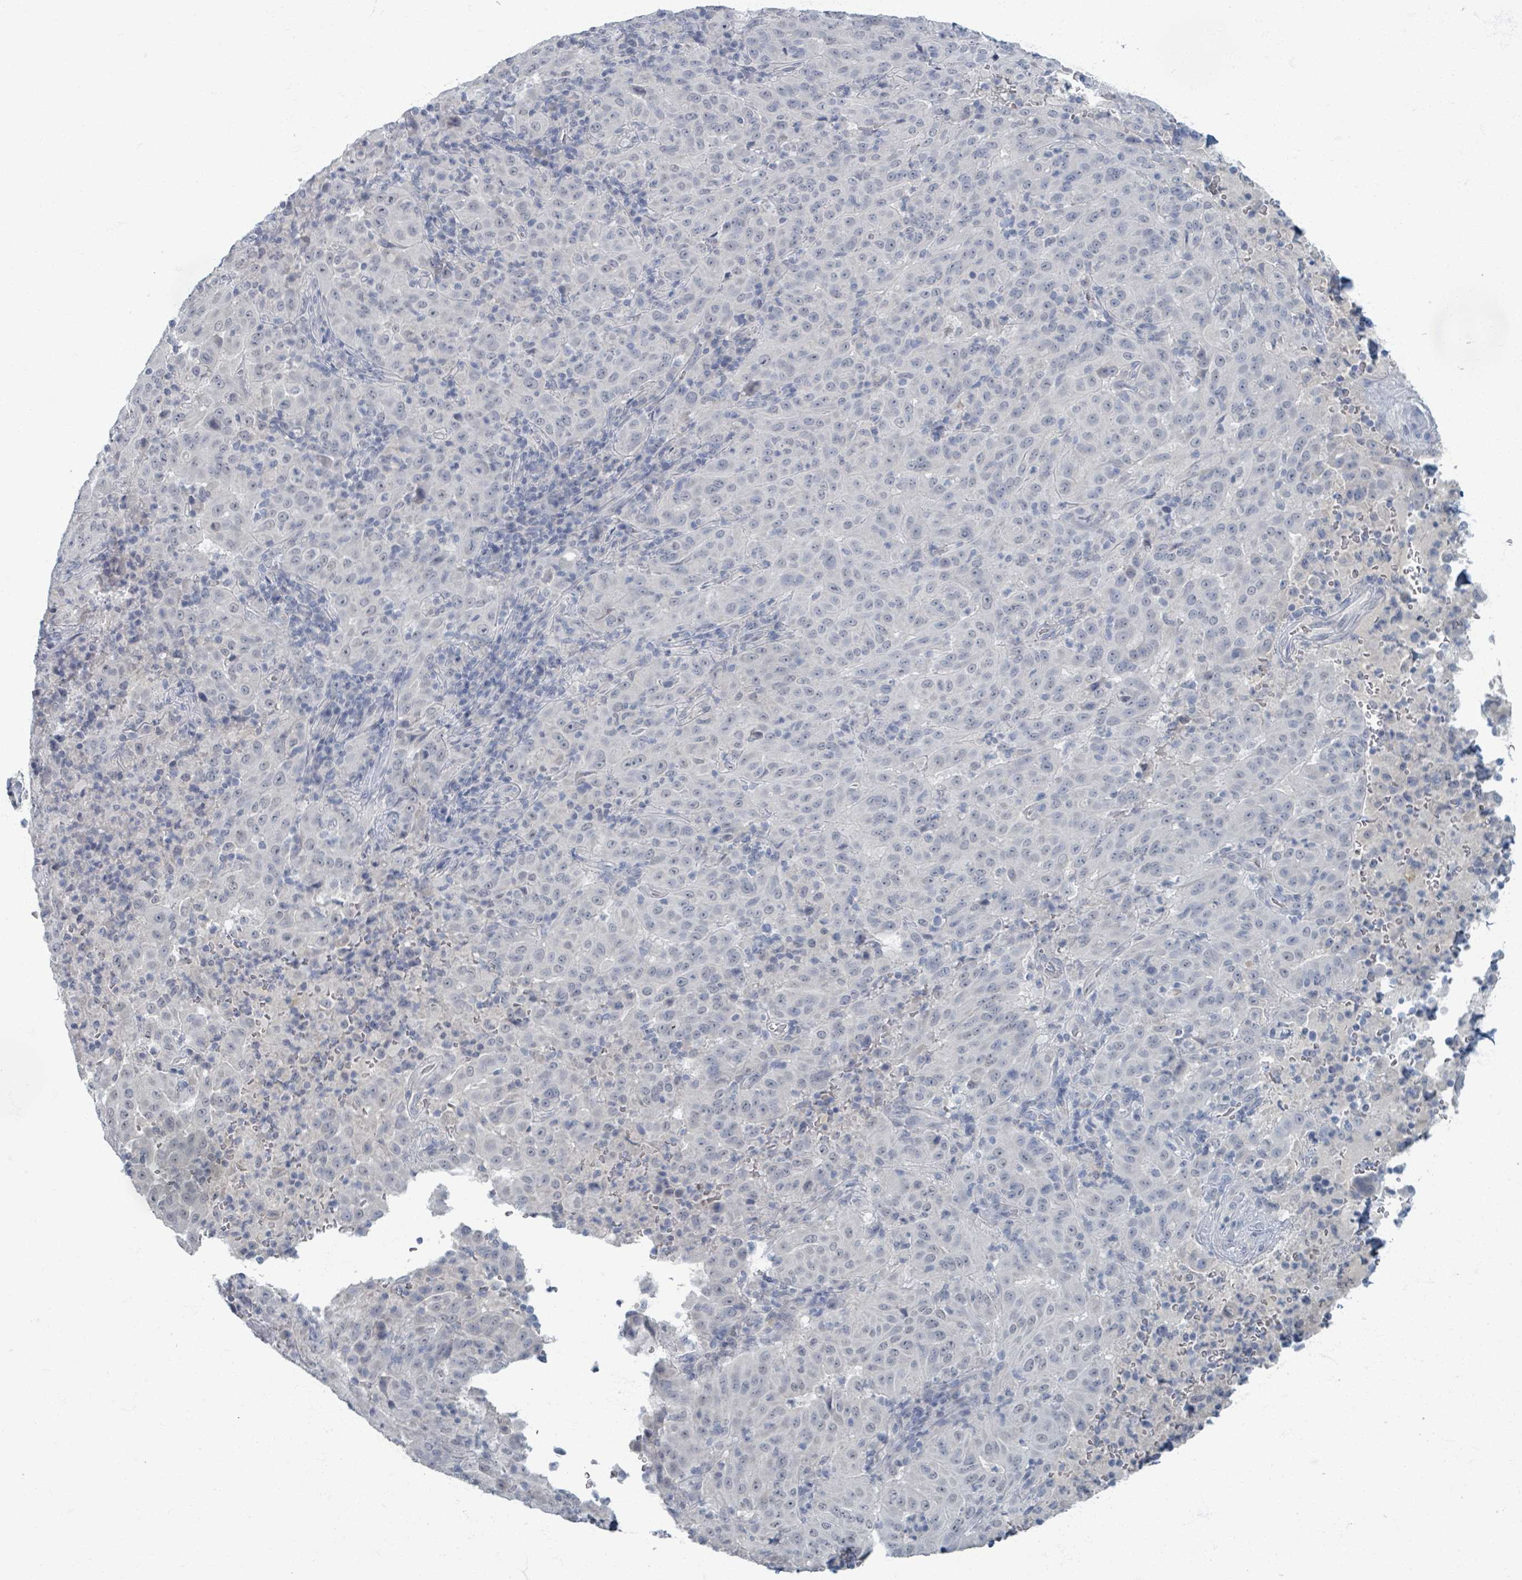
{"staining": {"intensity": "negative", "quantity": "none", "location": "none"}, "tissue": "pancreatic cancer", "cell_type": "Tumor cells", "image_type": "cancer", "snomed": [{"axis": "morphology", "description": "Adenocarcinoma, NOS"}, {"axis": "topography", "description": "Pancreas"}], "caption": "Human pancreatic cancer (adenocarcinoma) stained for a protein using immunohistochemistry shows no expression in tumor cells.", "gene": "WNT11", "patient": {"sex": "male", "age": 63}}